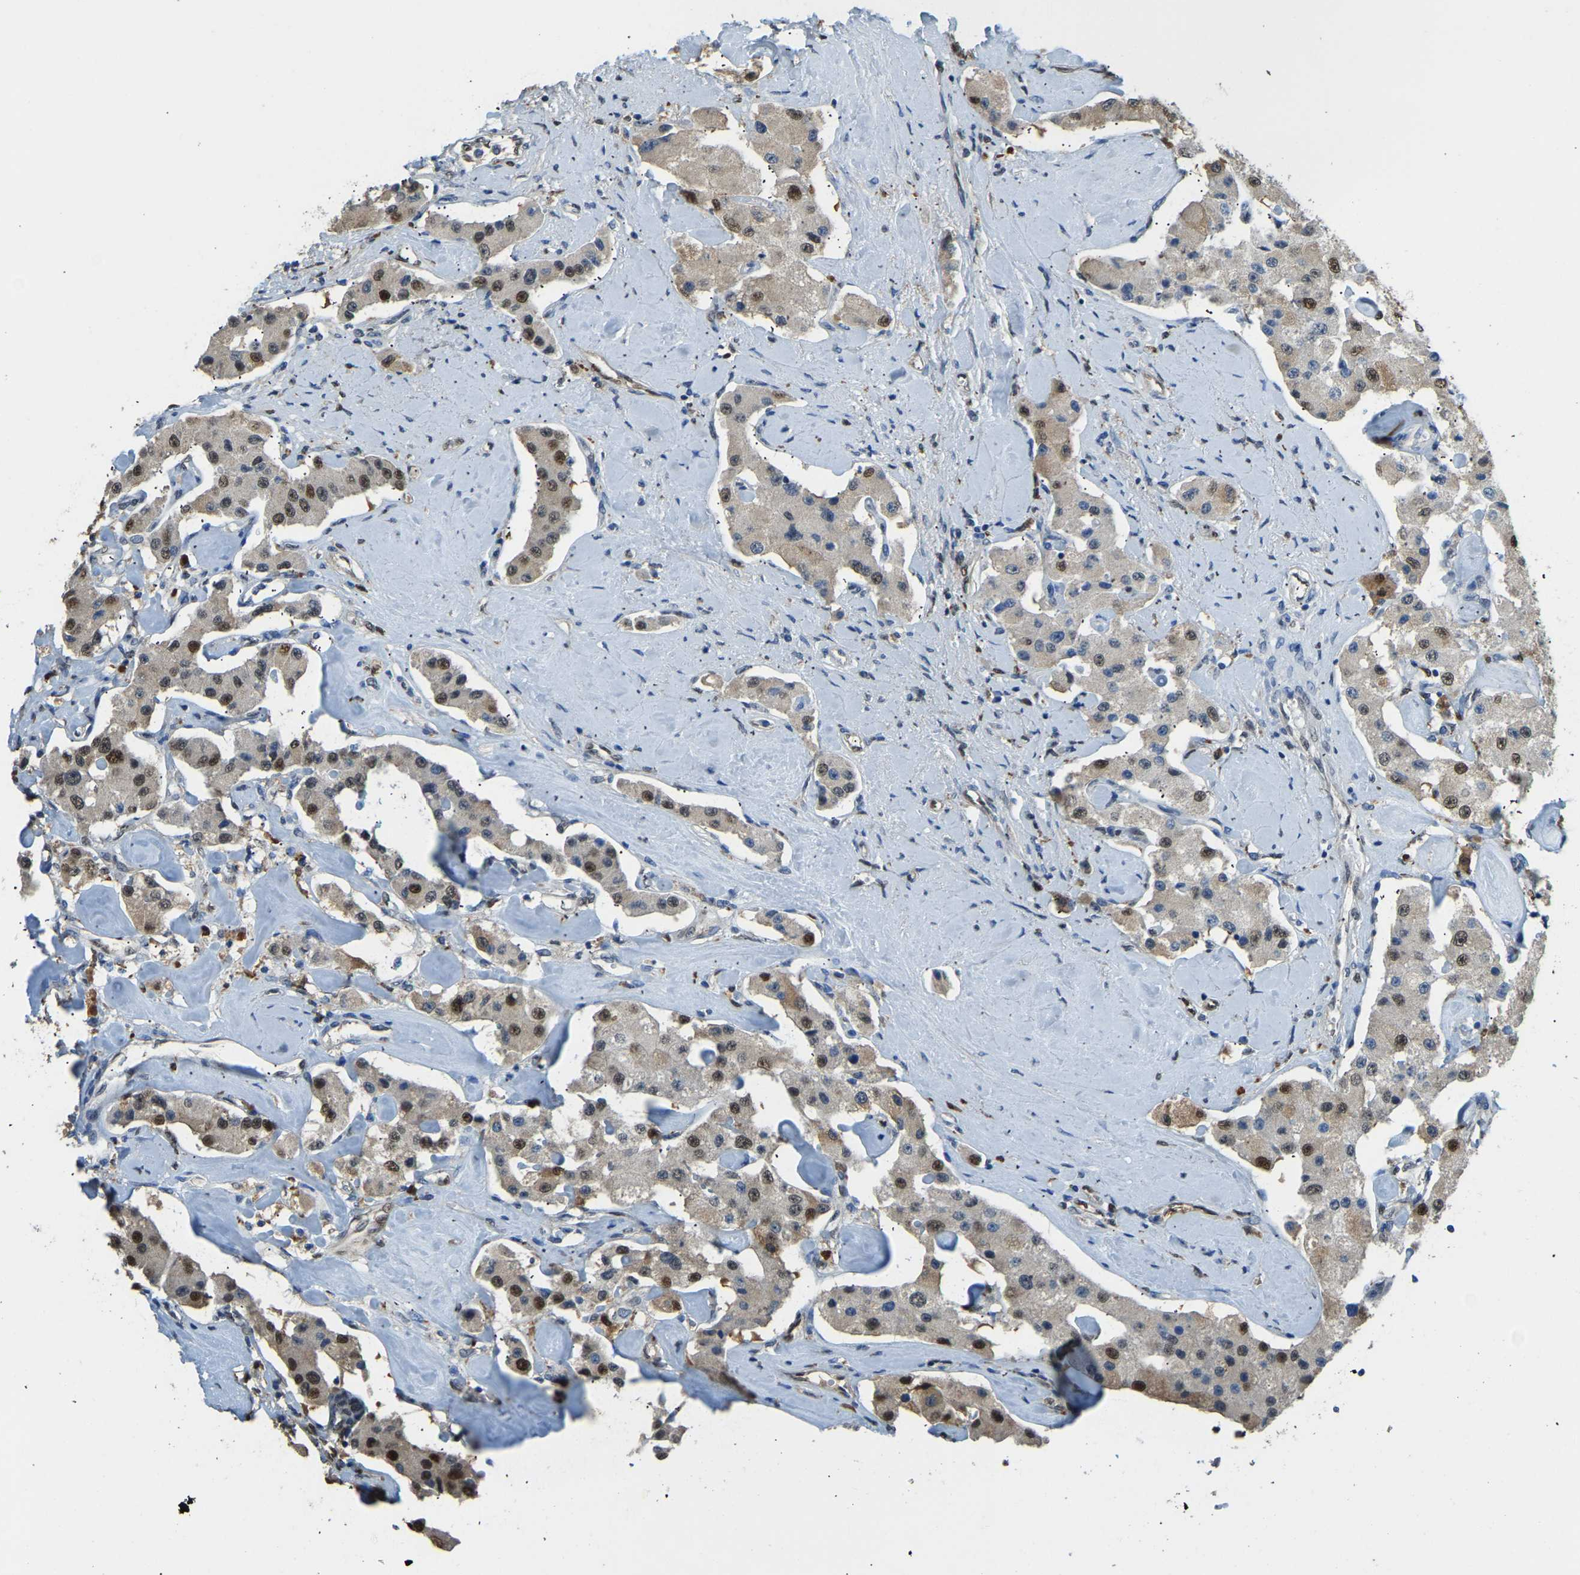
{"staining": {"intensity": "strong", "quantity": "25%-75%", "location": "cytoplasmic/membranous,nuclear"}, "tissue": "carcinoid", "cell_type": "Tumor cells", "image_type": "cancer", "snomed": [{"axis": "morphology", "description": "Carcinoid, malignant, NOS"}, {"axis": "topography", "description": "Pancreas"}], "caption": "Tumor cells demonstrate strong cytoplasmic/membranous and nuclear staining in approximately 25%-75% of cells in carcinoid. (DAB (3,3'-diaminobenzidine) IHC with brightfield microscopy, high magnification).", "gene": "NANS", "patient": {"sex": "male", "age": 41}}